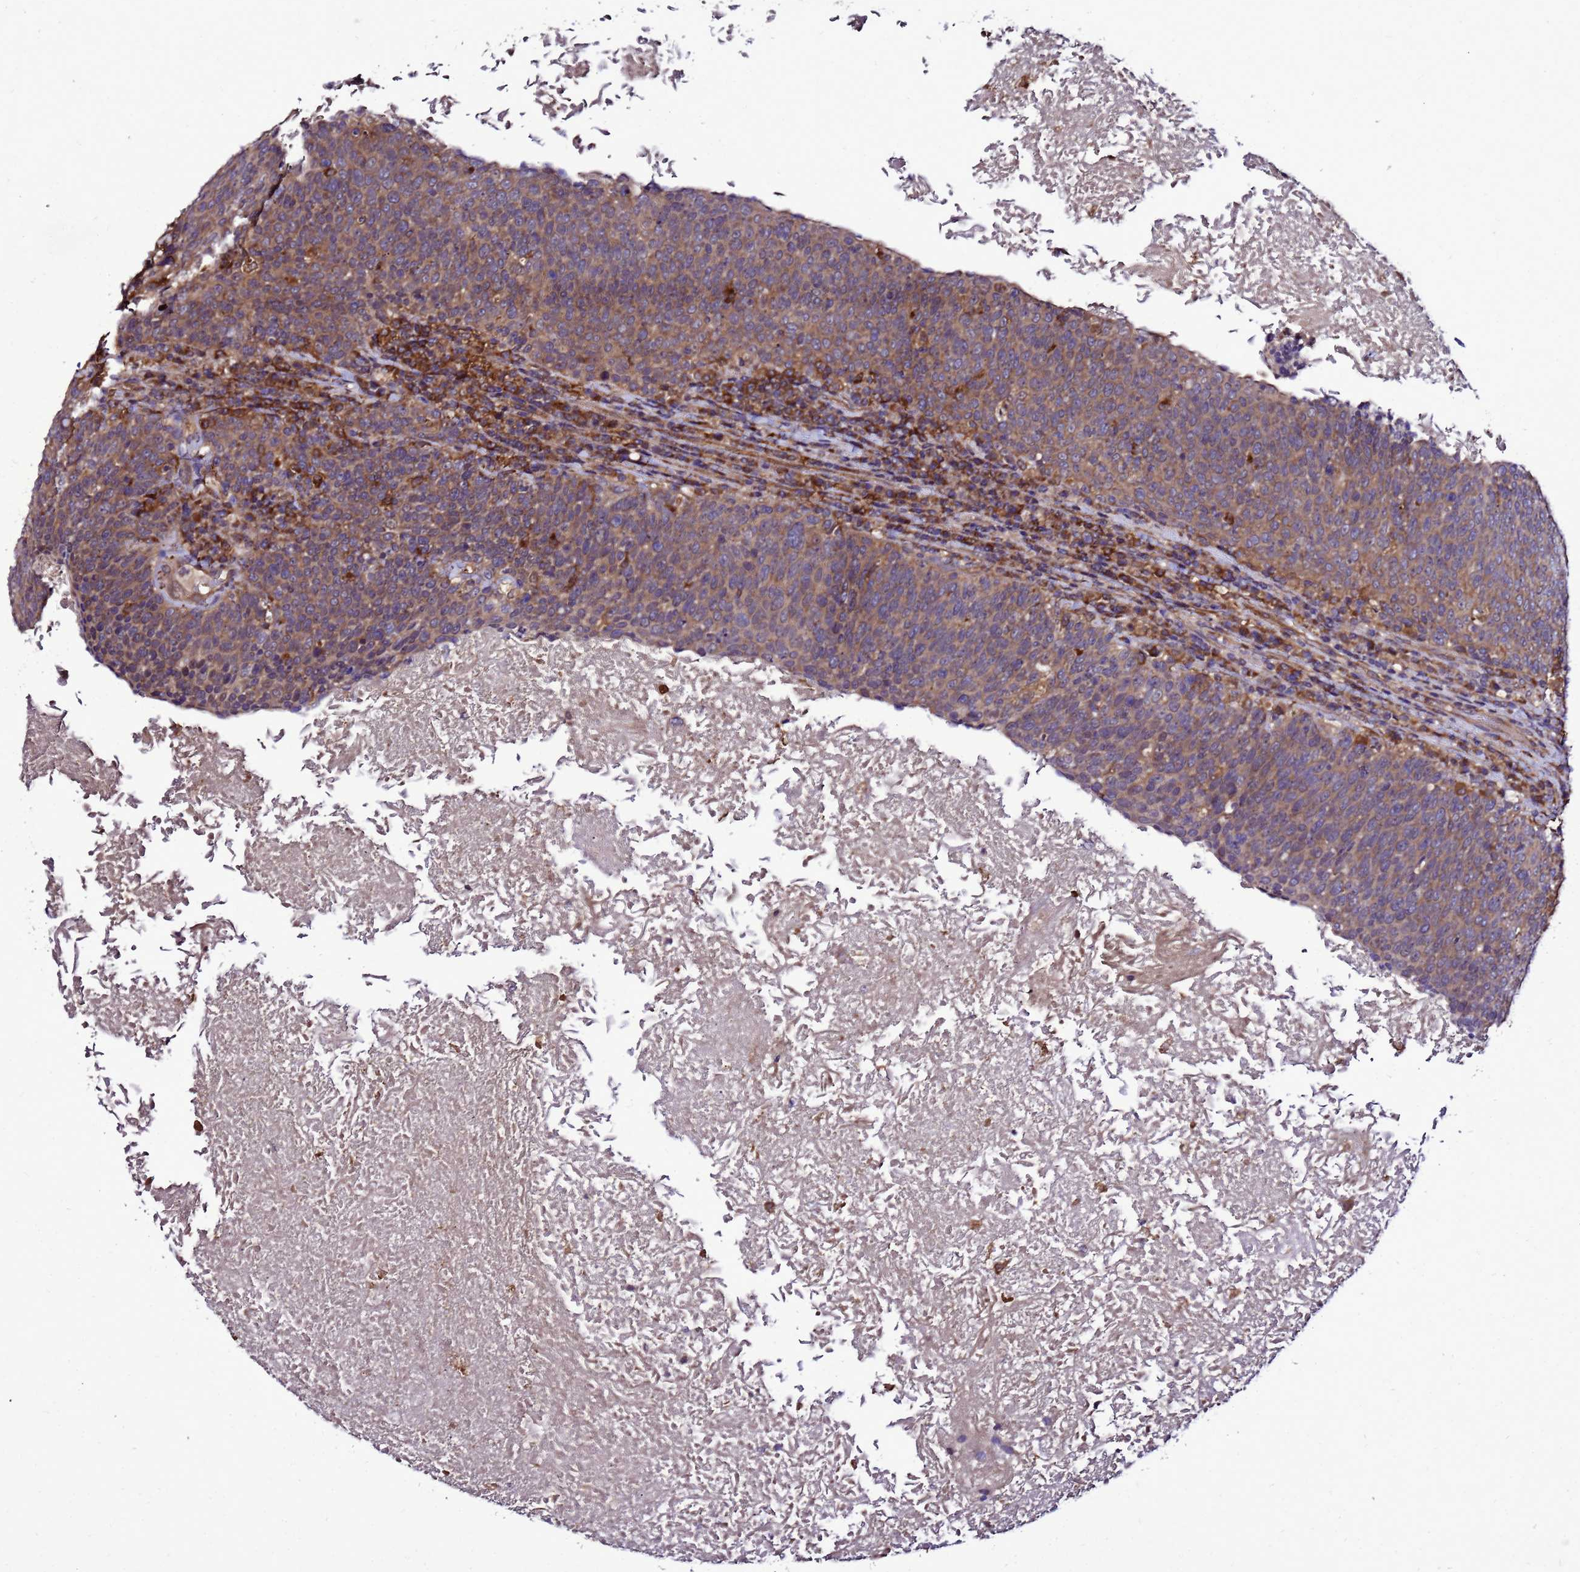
{"staining": {"intensity": "moderate", "quantity": ">75%", "location": "cytoplasmic/membranous"}, "tissue": "head and neck cancer", "cell_type": "Tumor cells", "image_type": "cancer", "snomed": [{"axis": "morphology", "description": "Squamous cell carcinoma, NOS"}, {"axis": "morphology", "description": "Squamous cell carcinoma, metastatic, NOS"}, {"axis": "topography", "description": "Lymph node"}, {"axis": "topography", "description": "Head-Neck"}], "caption": "Immunohistochemistry (IHC) photomicrograph of neoplastic tissue: metastatic squamous cell carcinoma (head and neck) stained using immunohistochemistry (IHC) demonstrates medium levels of moderate protein expression localized specifically in the cytoplasmic/membranous of tumor cells, appearing as a cytoplasmic/membranous brown color.", "gene": "TRABD", "patient": {"sex": "male", "age": 62}}